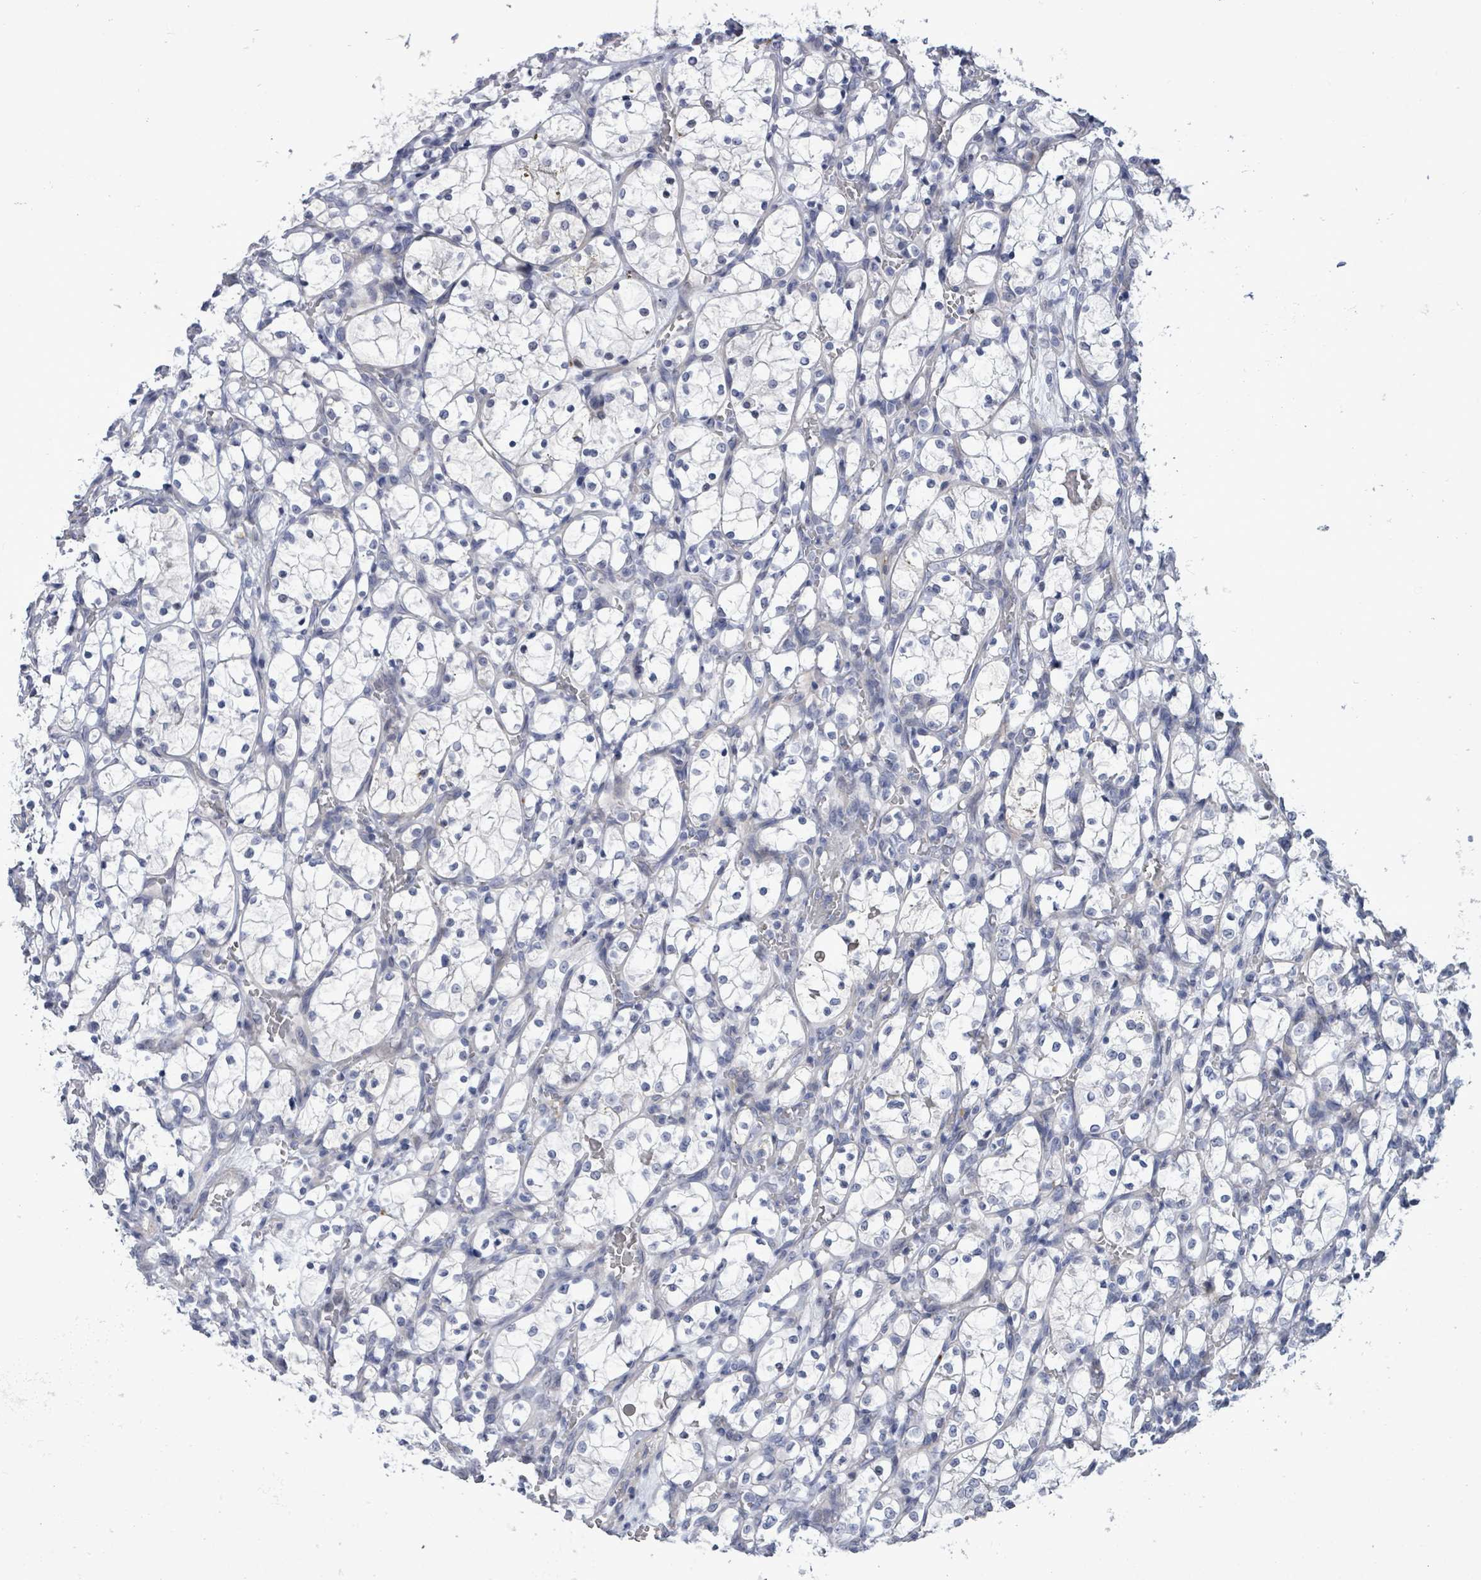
{"staining": {"intensity": "negative", "quantity": "none", "location": "none"}, "tissue": "renal cancer", "cell_type": "Tumor cells", "image_type": "cancer", "snomed": [{"axis": "morphology", "description": "Adenocarcinoma, NOS"}, {"axis": "topography", "description": "Kidney"}], "caption": "Renal cancer (adenocarcinoma) was stained to show a protein in brown. There is no significant expression in tumor cells.", "gene": "CT45A5", "patient": {"sex": "female", "age": 69}}